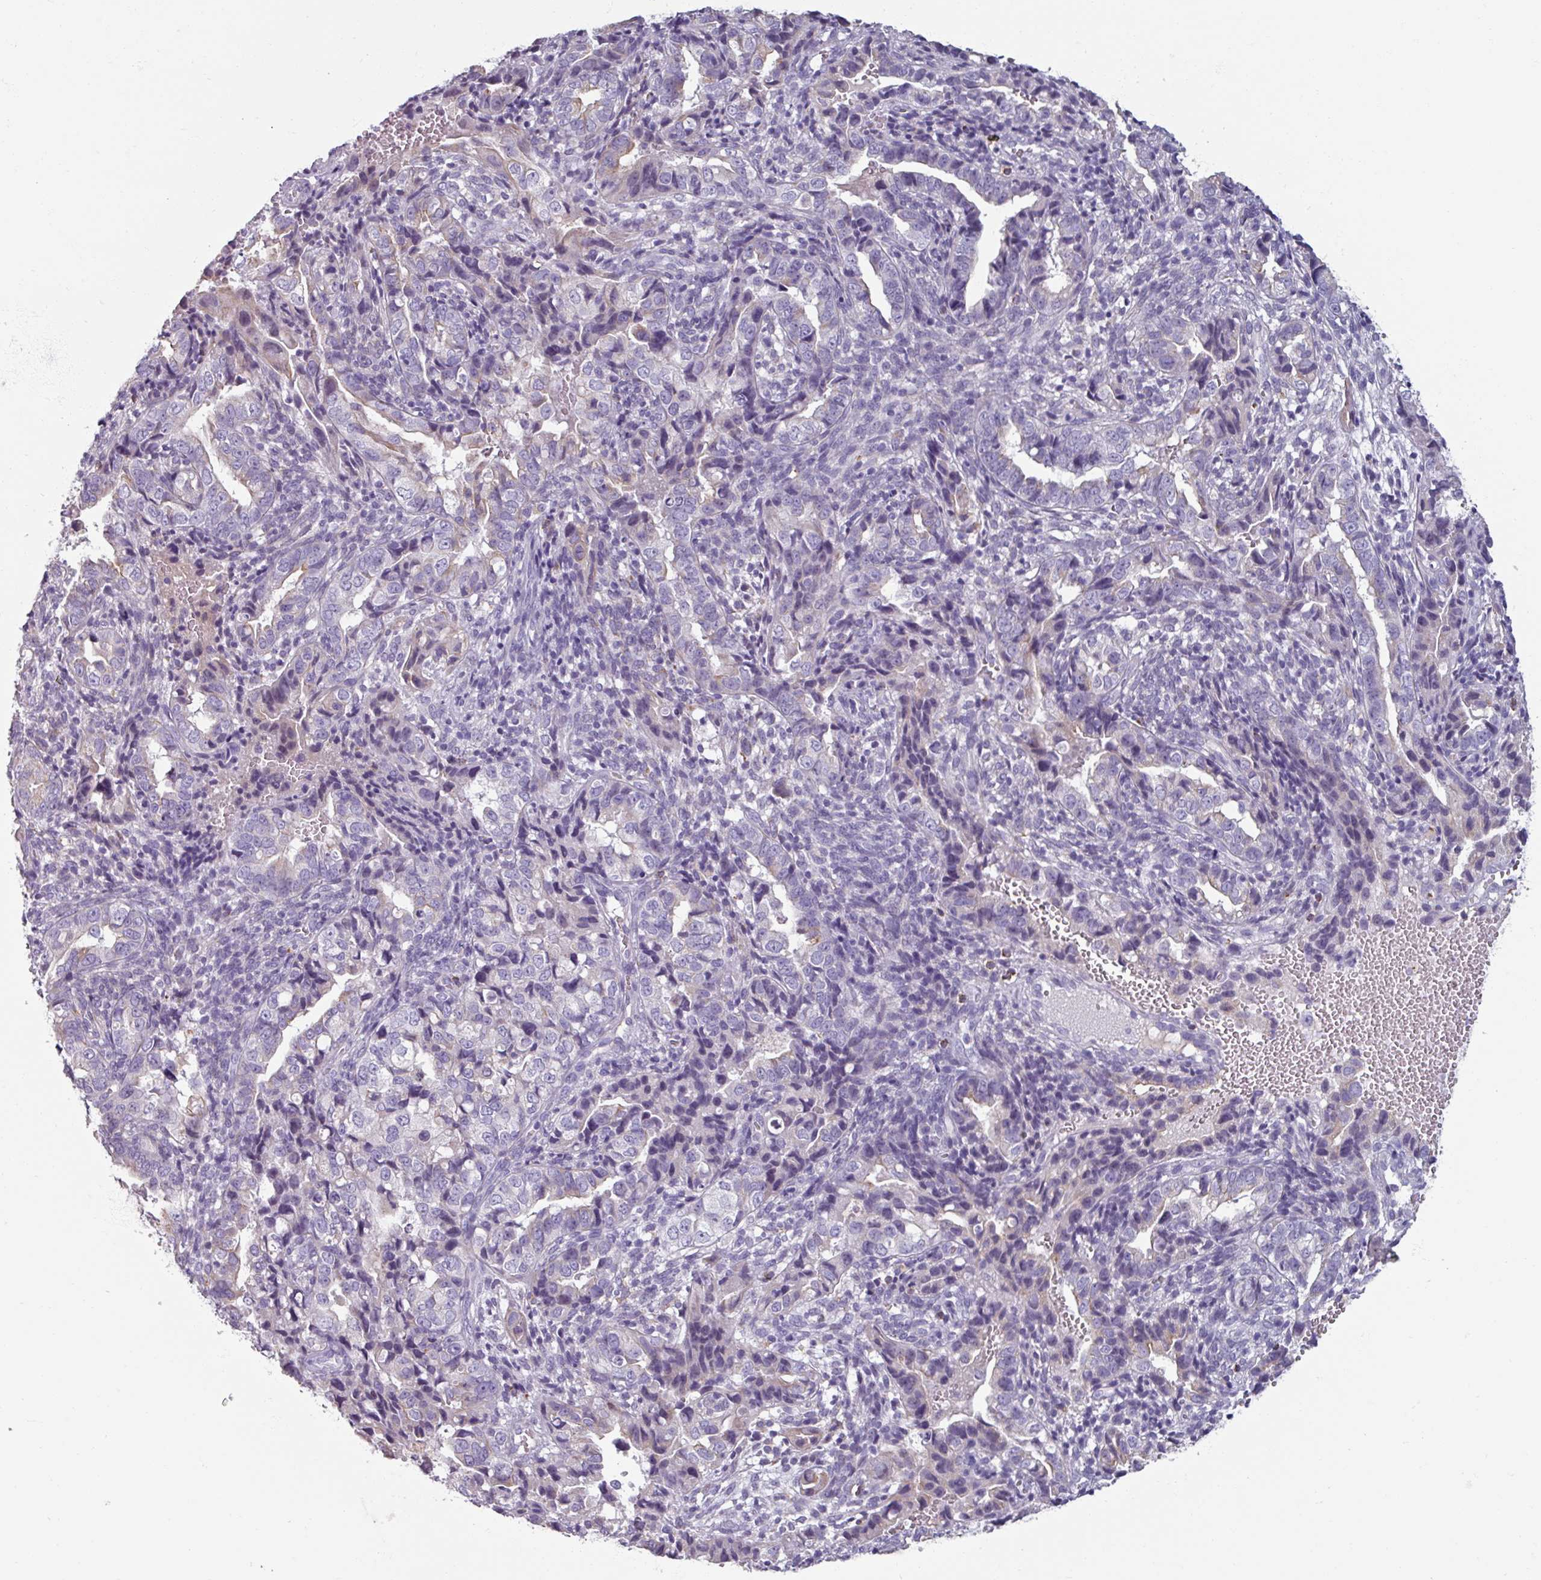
{"staining": {"intensity": "negative", "quantity": "none", "location": "none"}, "tissue": "endometrial cancer", "cell_type": "Tumor cells", "image_type": "cancer", "snomed": [{"axis": "morphology", "description": "Adenocarcinoma, NOS"}, {"axis": "topography", "description": "Endometrium"}], "caption": "IHC of human adenocarcinoma (endometrial) exhibits no staining in tumor cells.", "gene": "SPESP1", "patient": {"sex": "female", "age": 57}}